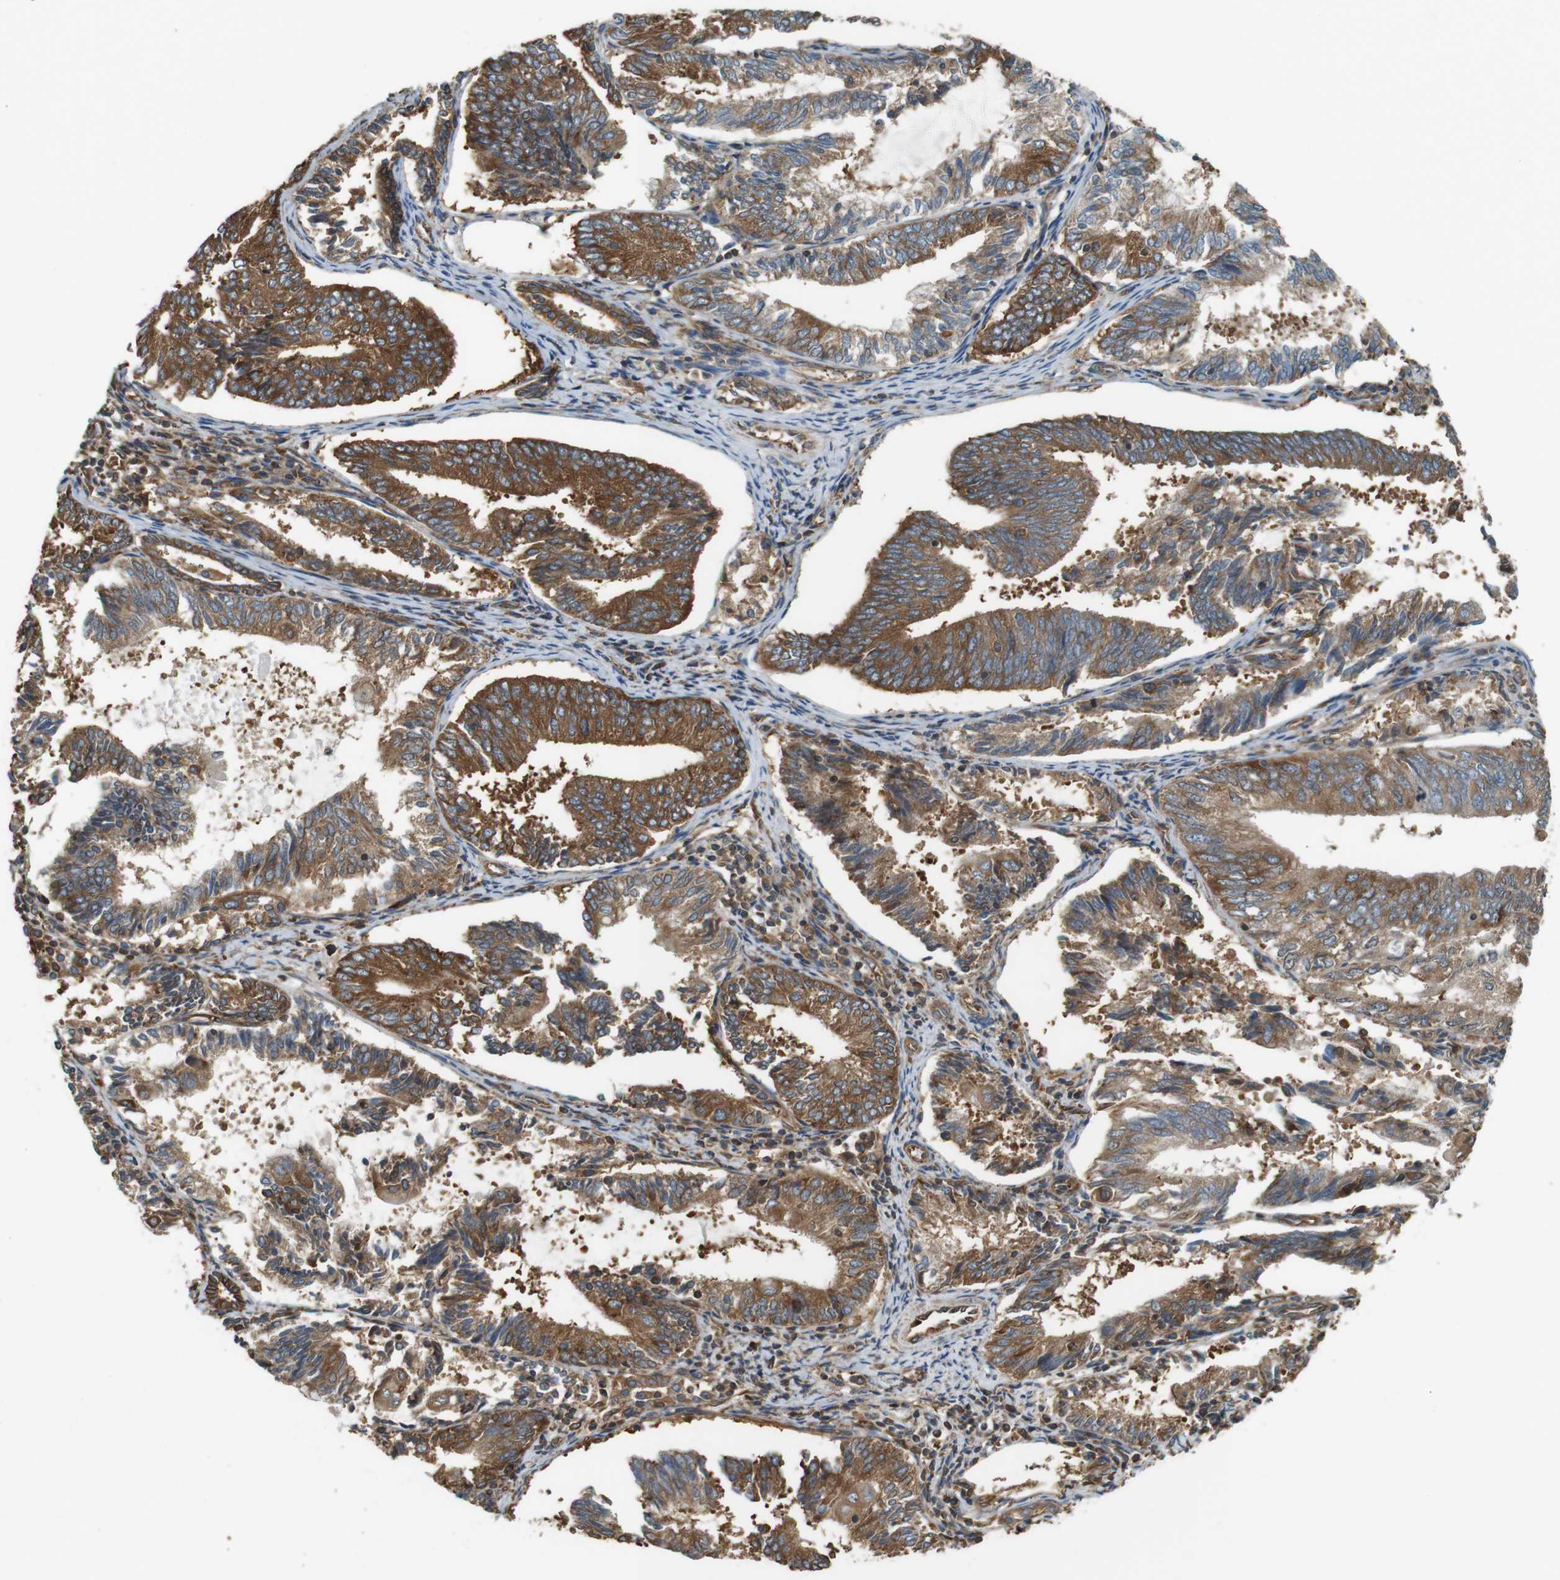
{"staining": {"intensity": "moderate", "quantity": ">75%", "location": "cytoplasmic/membranous"}, "tissue": "endometrial cancer", "cell_type": "Tumor cells", "image_type": "cancer", "snomed": [{"axis": "morphology", "description": "Adenocarcinoma, NOS"}, {"axis": "topography", "description": "Endometrium"}], "caption": "Protein analysis of endometrial adenocarcinoma tissue shows moderate cytoplasmic/membranous staining in about >75% of tumor cells.", "gene": "PA2G4", "patient": {"sex": "female", "age": 81}}